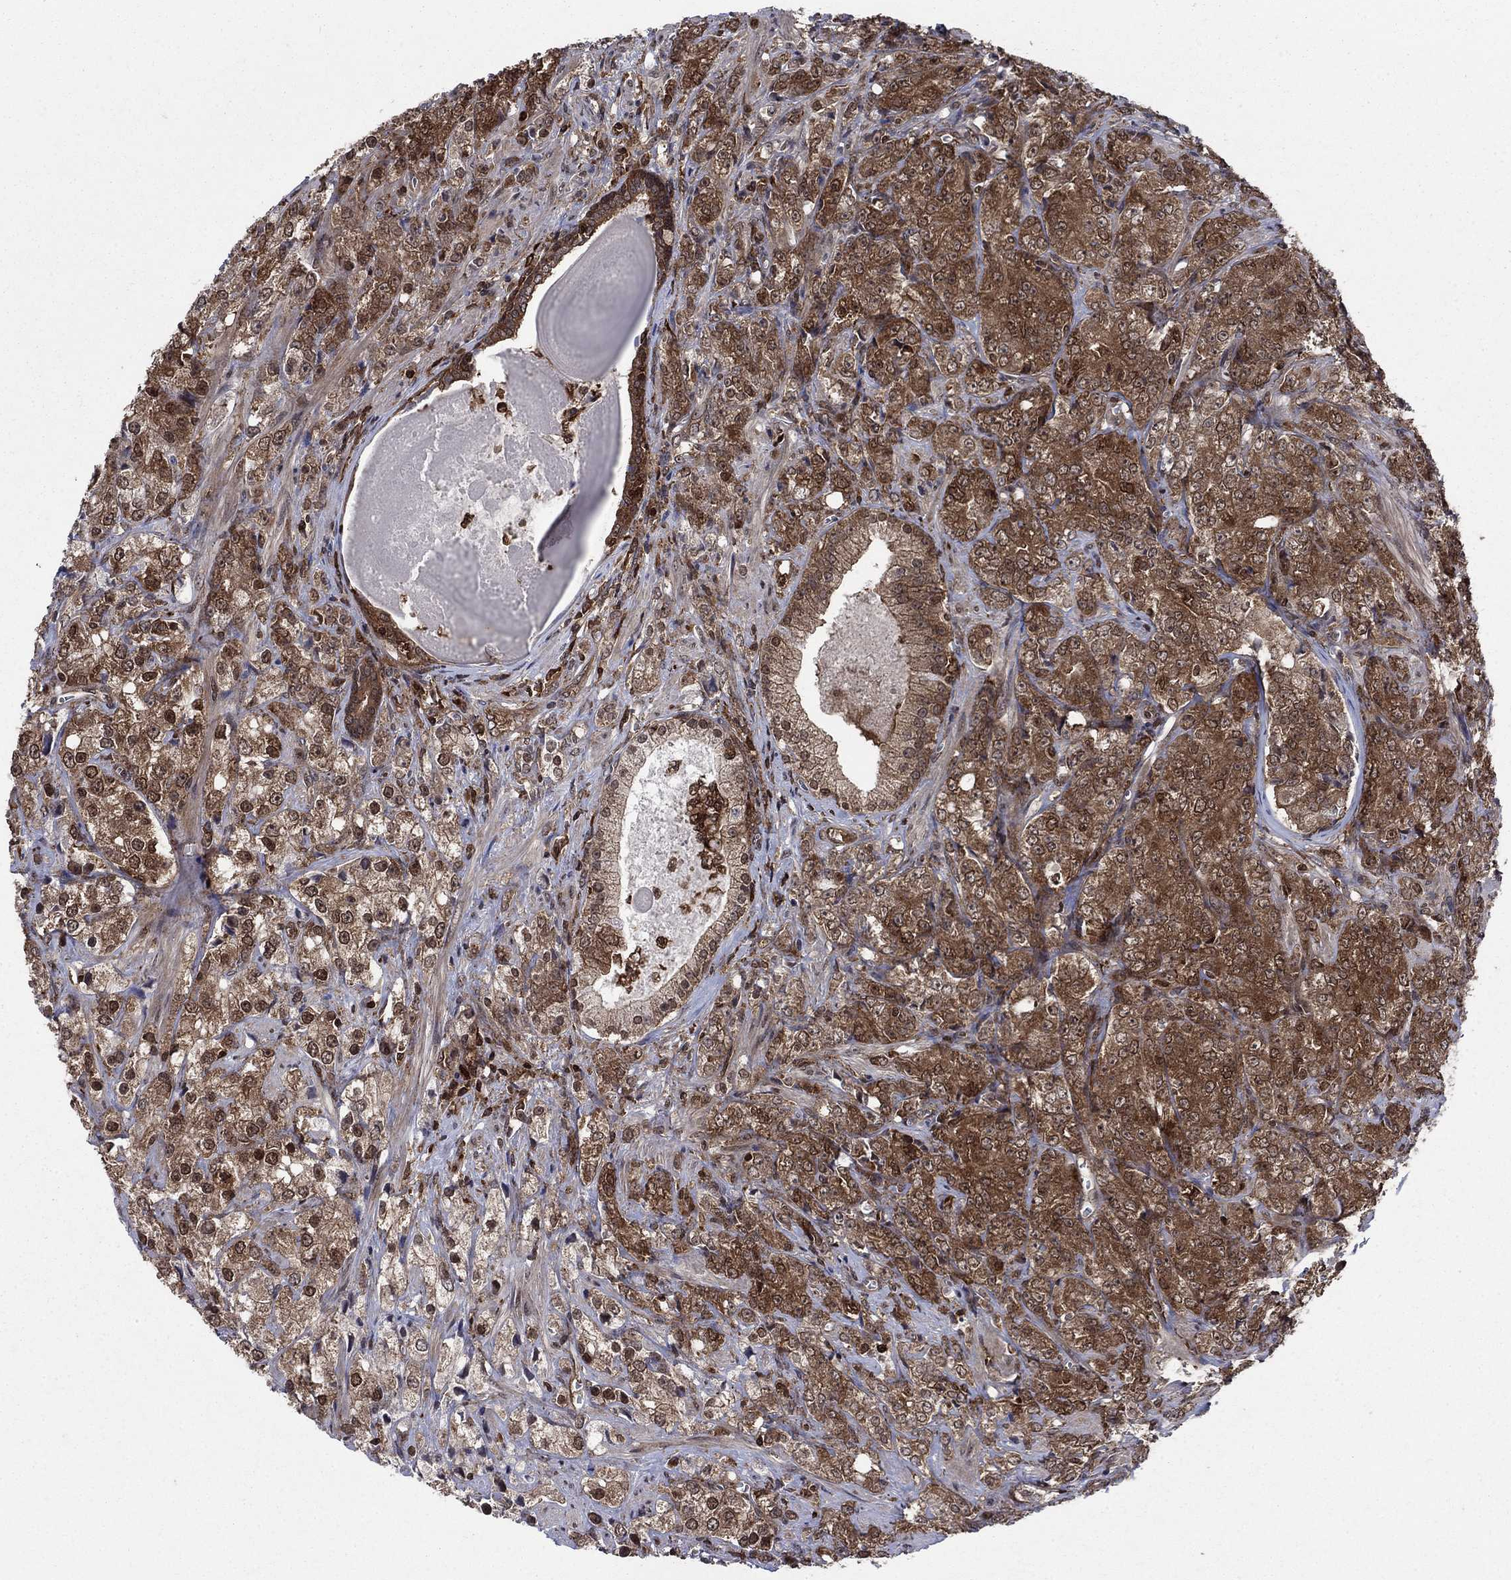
{"staining": {"intensity": "moderate", "quantity": ">75%", "location": "cytoplasmic/membranous,nuclear"}, "tissue": "prostate cancer", "cell_type": "Tumor cells", "image_type": "cancer", "snomed": [{"axis": "morphology", "description": "Adenocarcinoma, NOS"}, {"axis": "topography", "description": "Prostate and seminal vesicle, NOS"}, {"axis": "topography", "description": "Prostate"}], "caption": "A high-resolution histopathology image shows immunohistochemistry (IHC) staining of prostate cancer (adenocarcinoma), which reveals moderate cytoplasmic/membranous and nuclear expression in about >75% of tumor cells.", "gene": "CACYBP", "patient": {"sex": "male", "age": 68}}